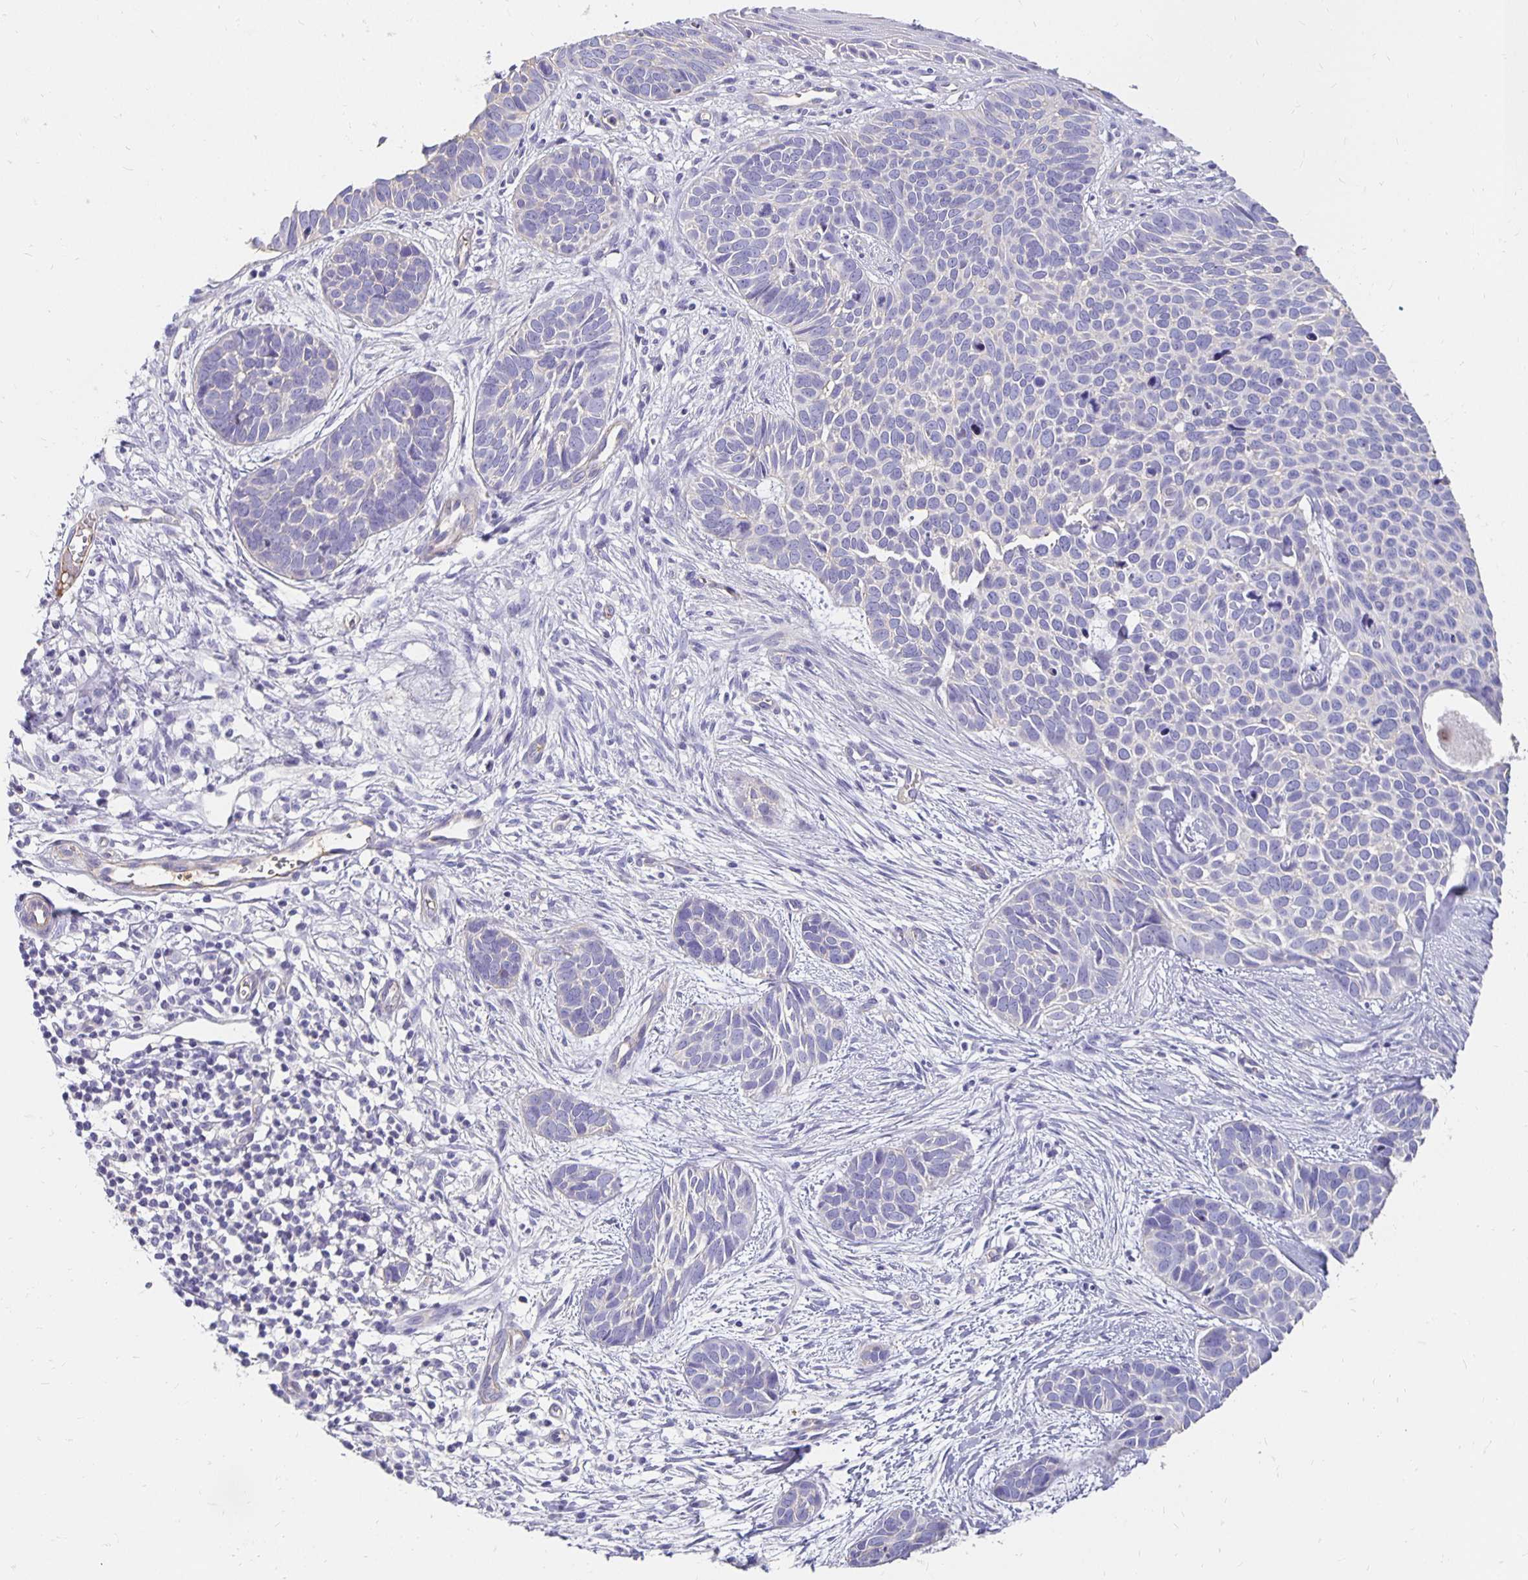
{"staining": {"intensity": "negative", "quantity": "none", "location": "none"}, "tissue": "skin cancer", "cell_type": "Tumor cells", "image_type": "cancer", "snomed": [{"axis": "morphology", "description": "Basal cell carcinoma"}, {"axis": "topography", "description": "Skin"}], "caption": "IHC histopathology image of neoplastic tissue: human skin cancer stained with DAB exhibits no significant protein expression in tumor cells. Brightfield microscopy of immunohistochemistry stained with DAB (3,3'-diaminobenzidine) (brown) and hematoxylin (blue), captured at high magnification.", "gene": "APOB", "patient": {"sex": "male", "age": 69}}